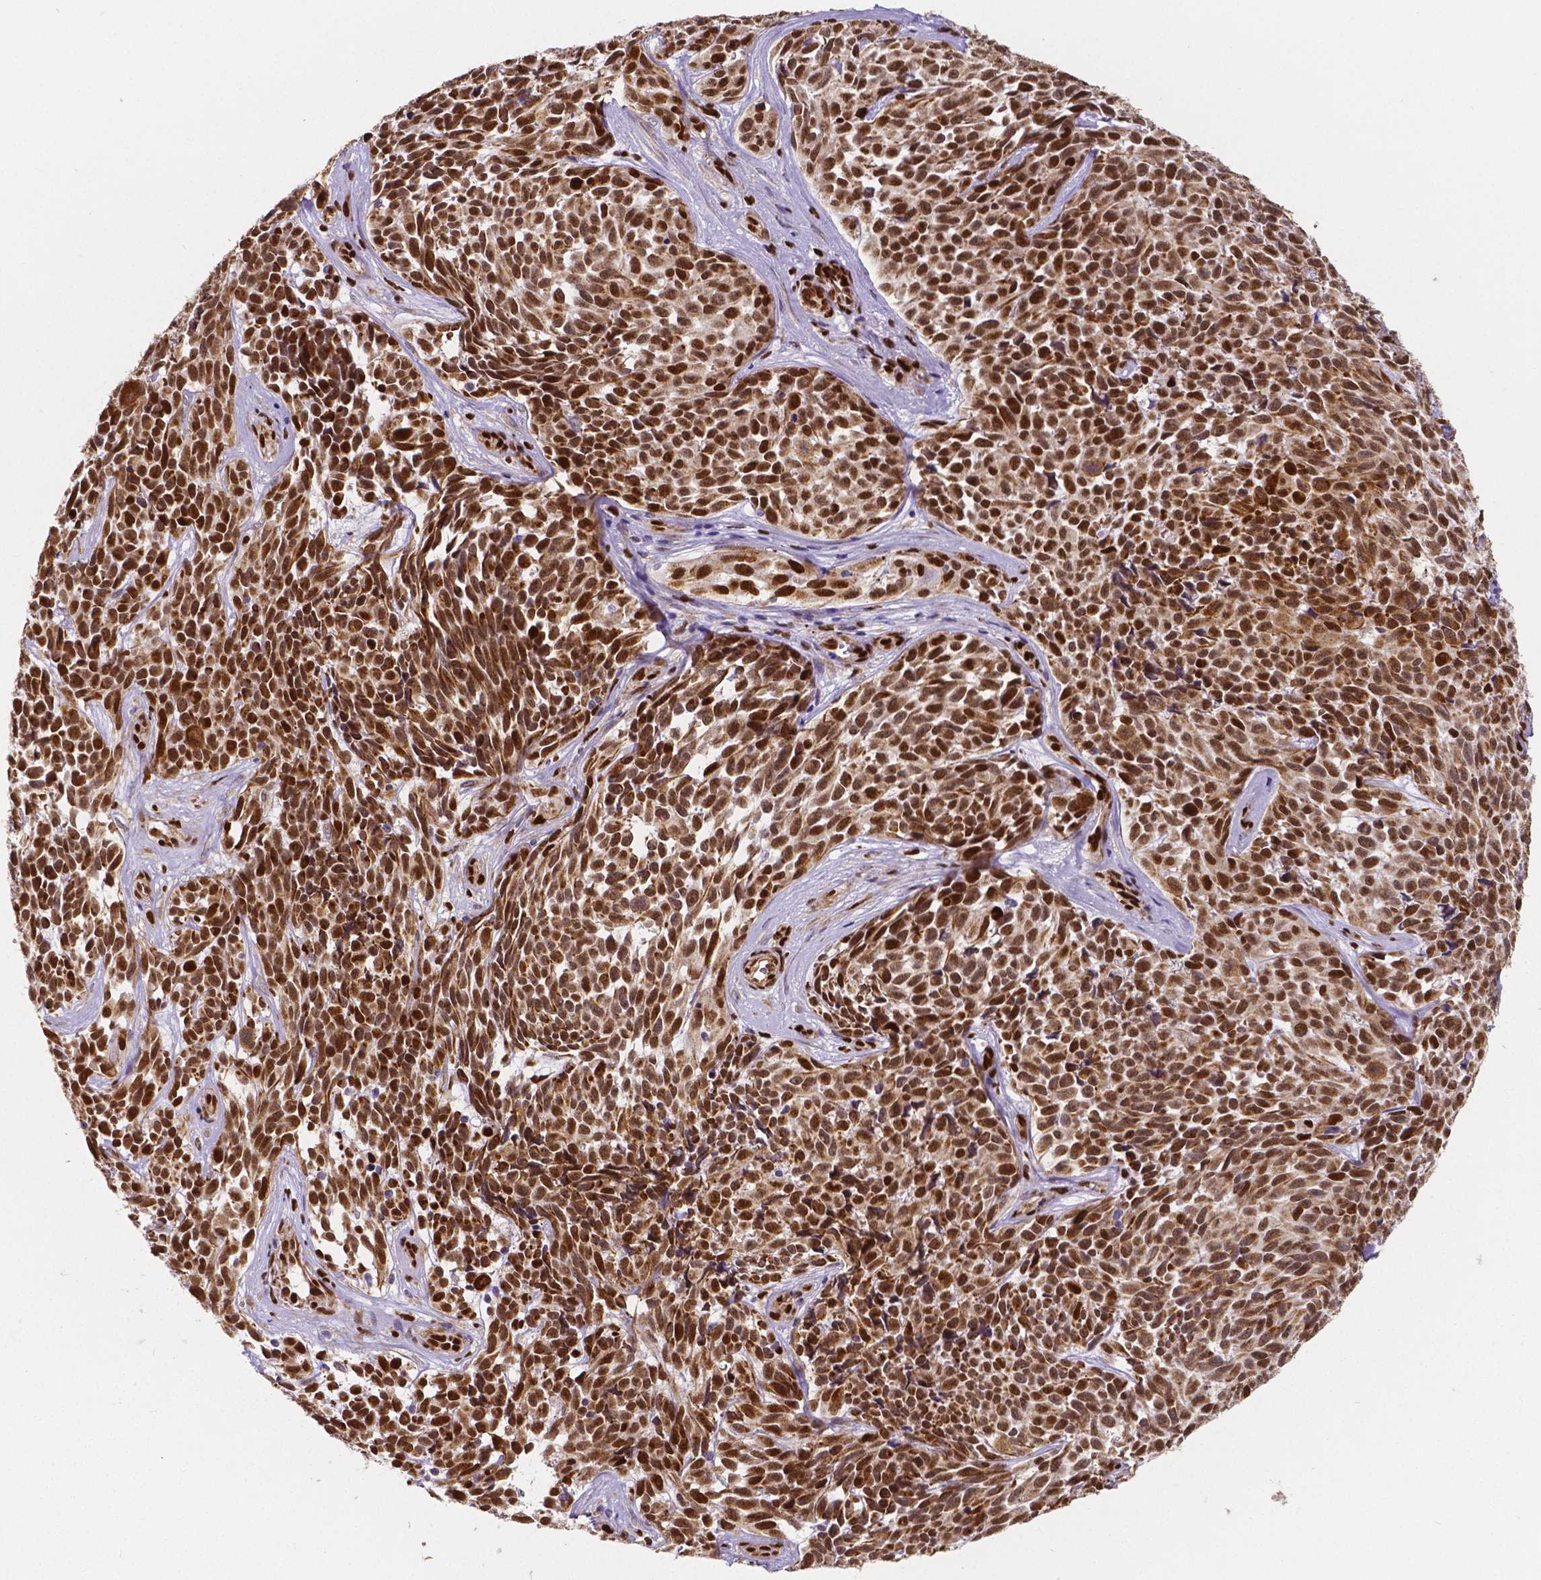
{"staining": {"intensity": "strong", "quantity": ">75%", "location": "nuclear"}, "tissue": "melanoma", "cell_type": "Tumor cells", "image_type": "cancer", "snomed": [{"axis": "morphology", "description": "Malignant melanoma, NOS"}, {"axis": "topography", "description": "Skin"}], "caption": "Melanoma stained with a brown dye displays strong nuclear positive expression in about >75% of tumor cells.", "gene": "MEF2C", "patient": {"sex": "female", "age": 88}}